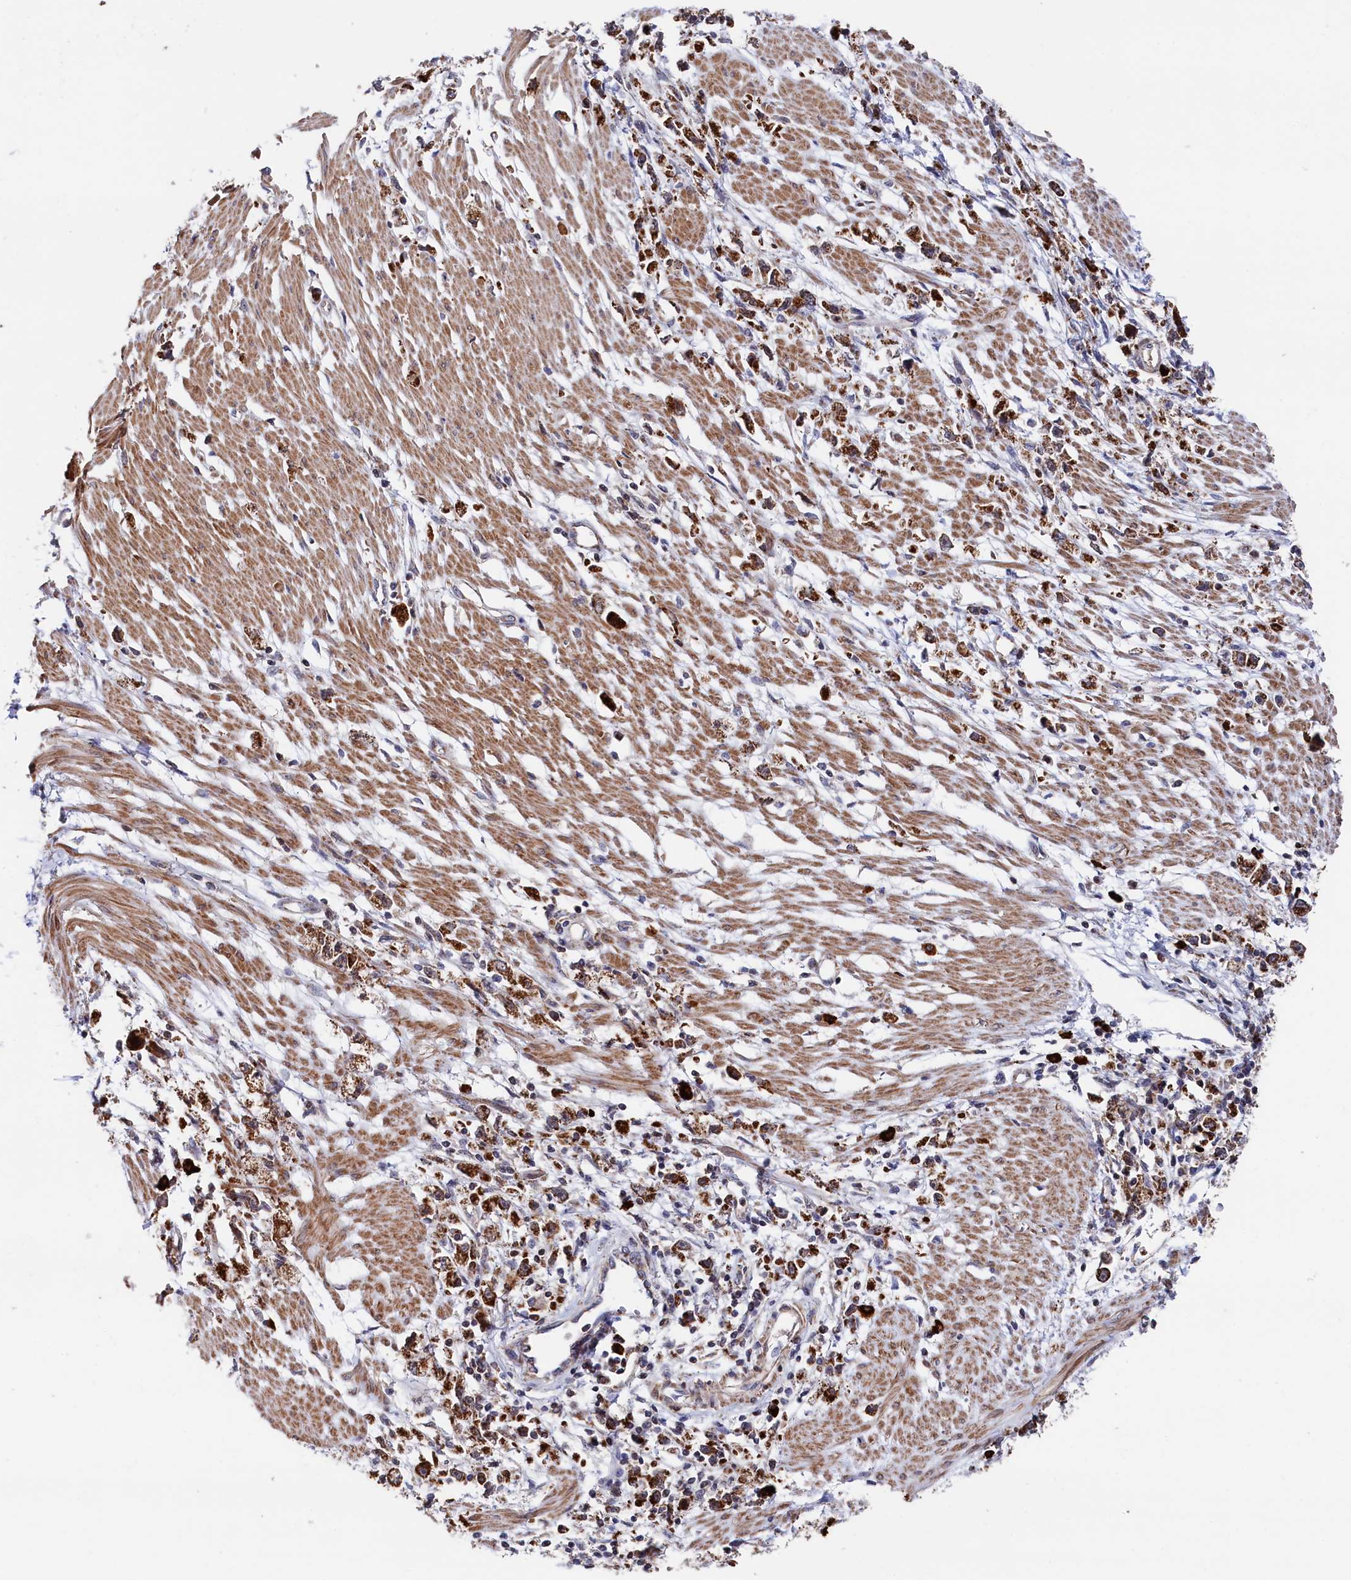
{"staining": {"intensity": "strong", "quantity": ">75%", "location": "cytoplasmic/membranous"}, "tissue": "stomach cancer", "cell_type": "Tumor cells", "image_type": "cancer", "snomed": [{"axis": "morphology", "description": "Adenocarcinoma, NOS"}, {"axis": "topography", "description": "Stomach"}], "caption": "A histopathology image of stomach adenocarcinoma stained for a protein demonstrates strong cytoplasmic/membranous brown staining in tumor cells. (brown staining indicates protein expression, while blue staining denotes nuclei).", "gene": "CHCHD1", "patient": {"sex": "female", "age": 59}}